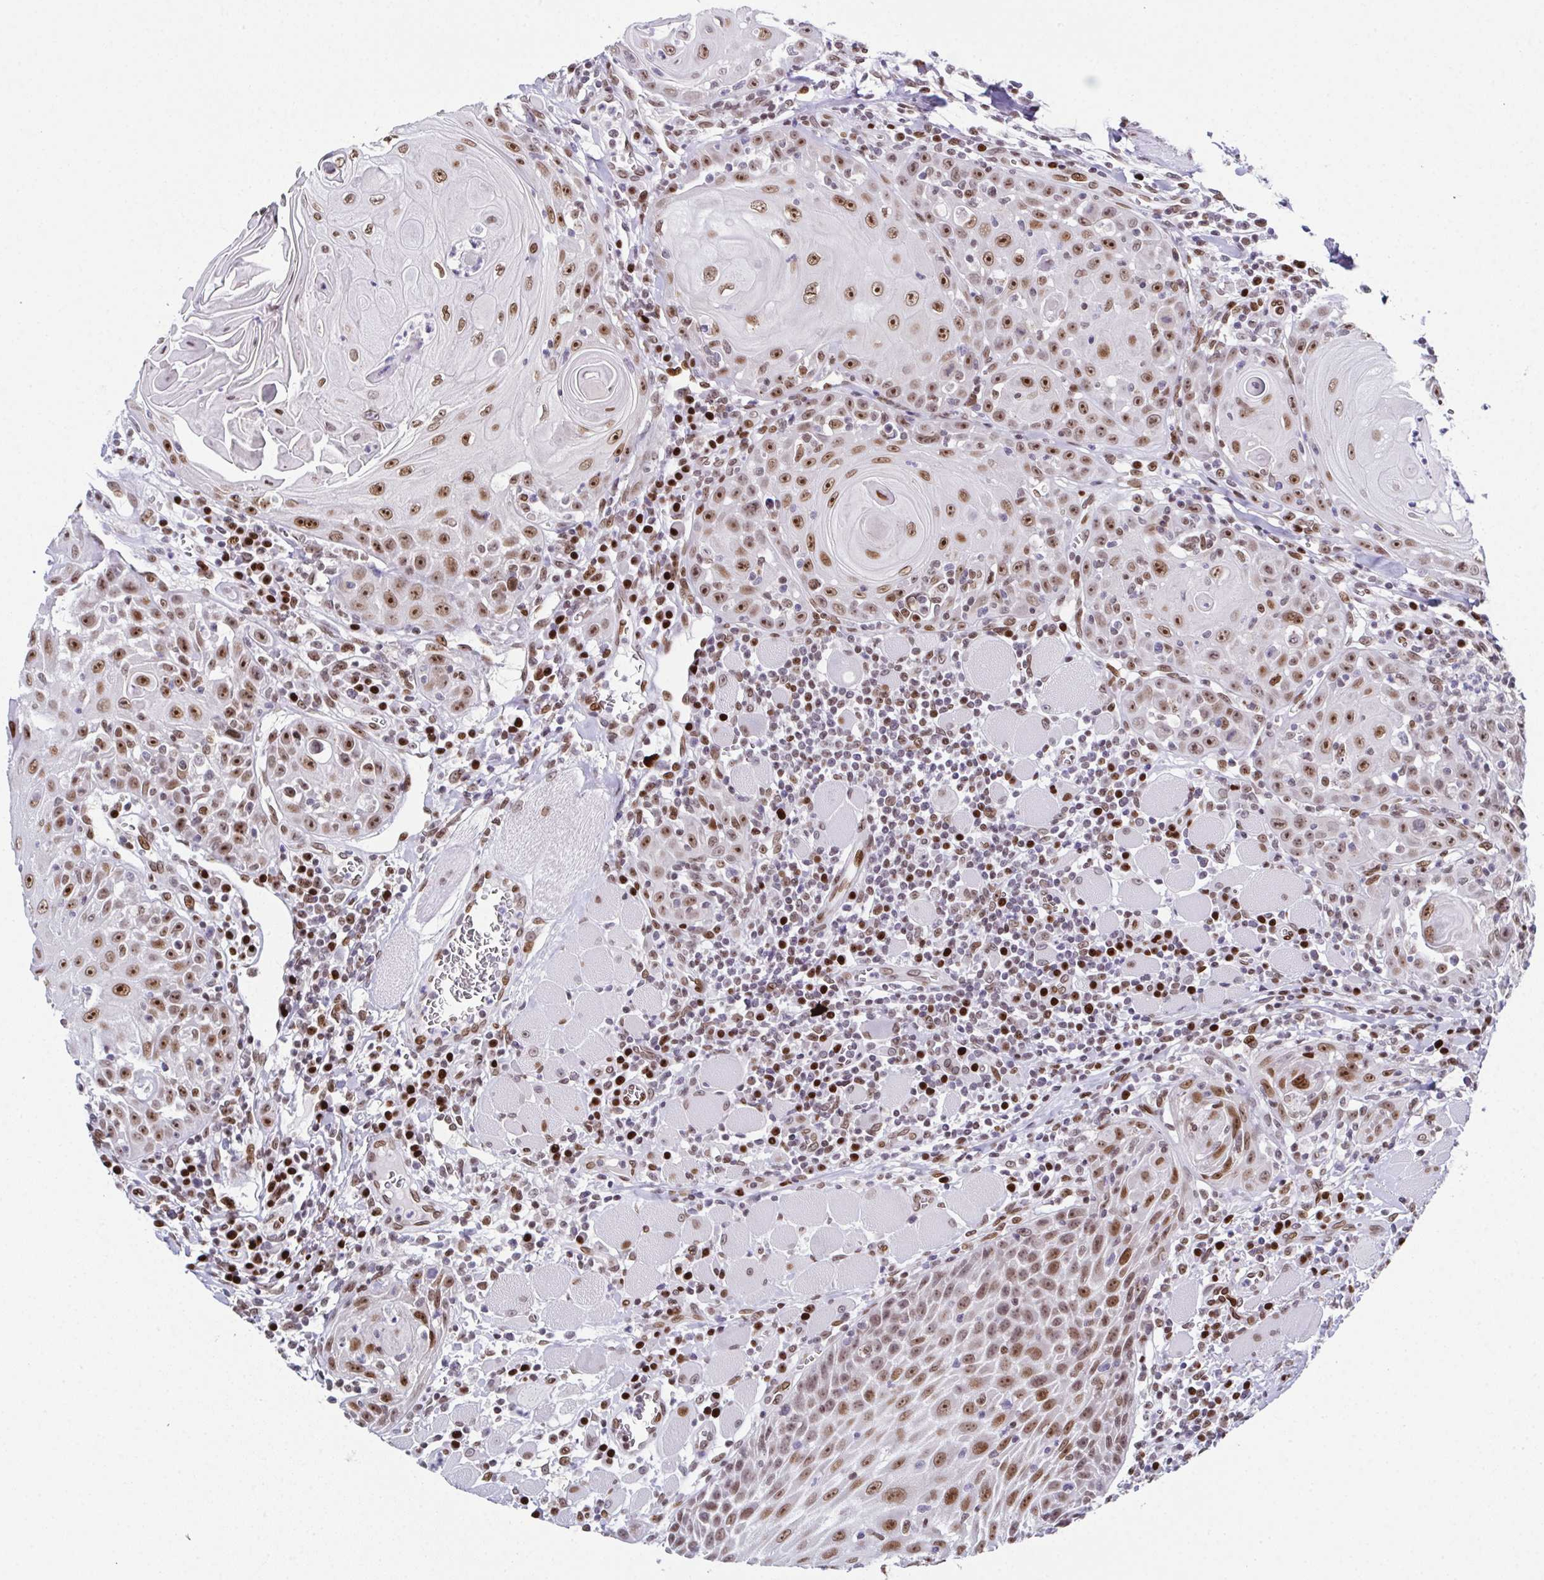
{"staining": {"intensity": "moderate", "quantity": ">75%", "location": "nuclear"}, "tissue": "head and neck cancer", "cell_type": "Tumor cells", "image_type": "cancer", "snomed": [{"axis": "morphology", "description": "Squamous cell carcinoma, NOS"}, {"axis": "topography", "description": "Head-Neck"}], "caption": "Head and neck squamous cell carcinoma stained with a brown dye shows moderate nuclear positive expression in approximately >75% of tumor cells.", "gene": "RB1", "patient": {"sex": "male", "age": 52}}